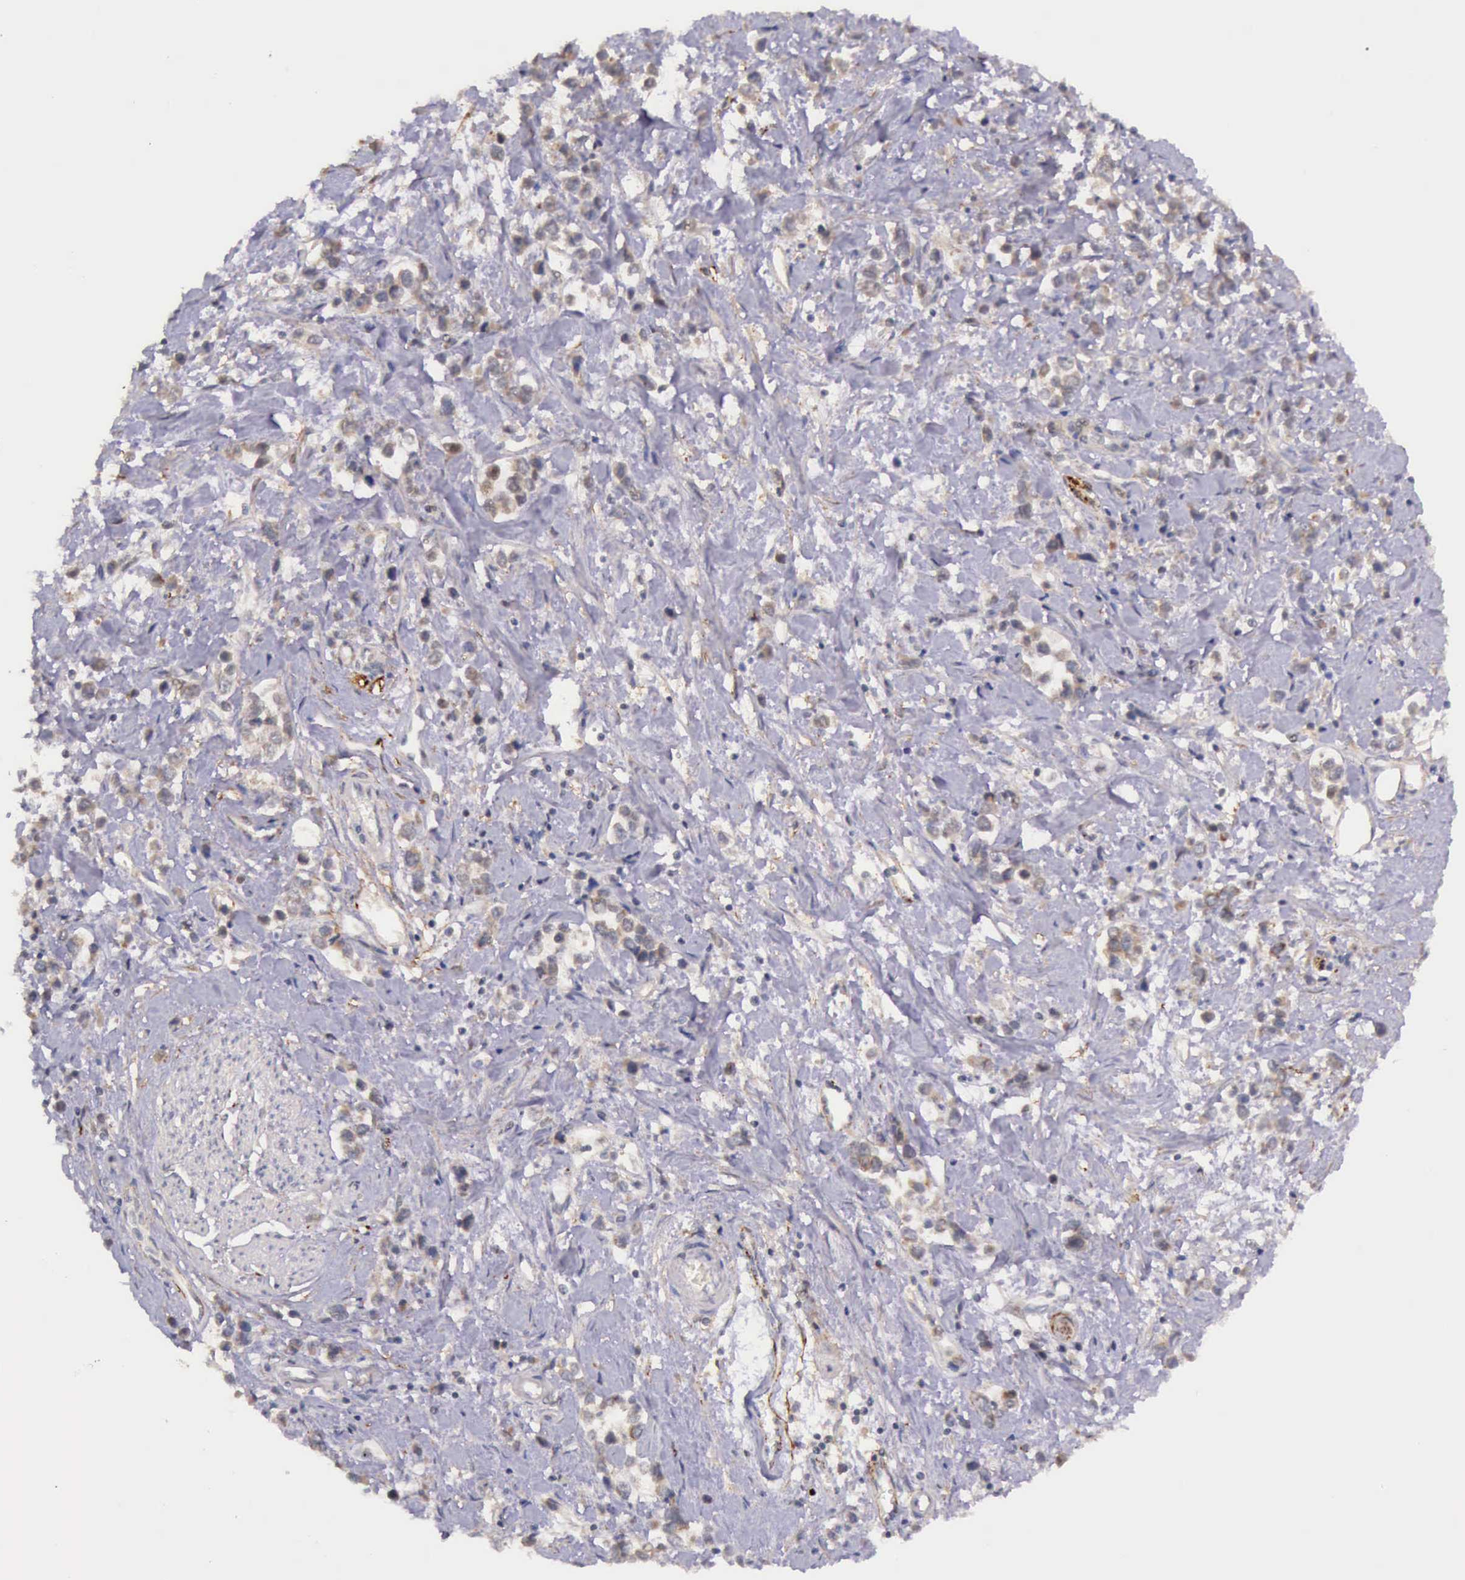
{"staining": {"intensity": "moderate", "quantity": "25%-75%", "location": "cytoplasmic/membranous"}, "tissue": "stomach cancer", "cell_type": "Tumor cells", "image_type": "cancer", "snomed": [{"axis": "morphology", "description": "Adenocarcinoma, NOS"}, {"axis": "topography", "description": "Stomach, upper"}], "caption": "Human stomach cancer (adenocarcinoma) stained for a protein (brown) shows moderate cytoplasmic/membranous positive positivity in approximately 25%-75% of tumor cells.", "gene": "PRICKLE3", "patient": {"sex": "male", "age": 76}}